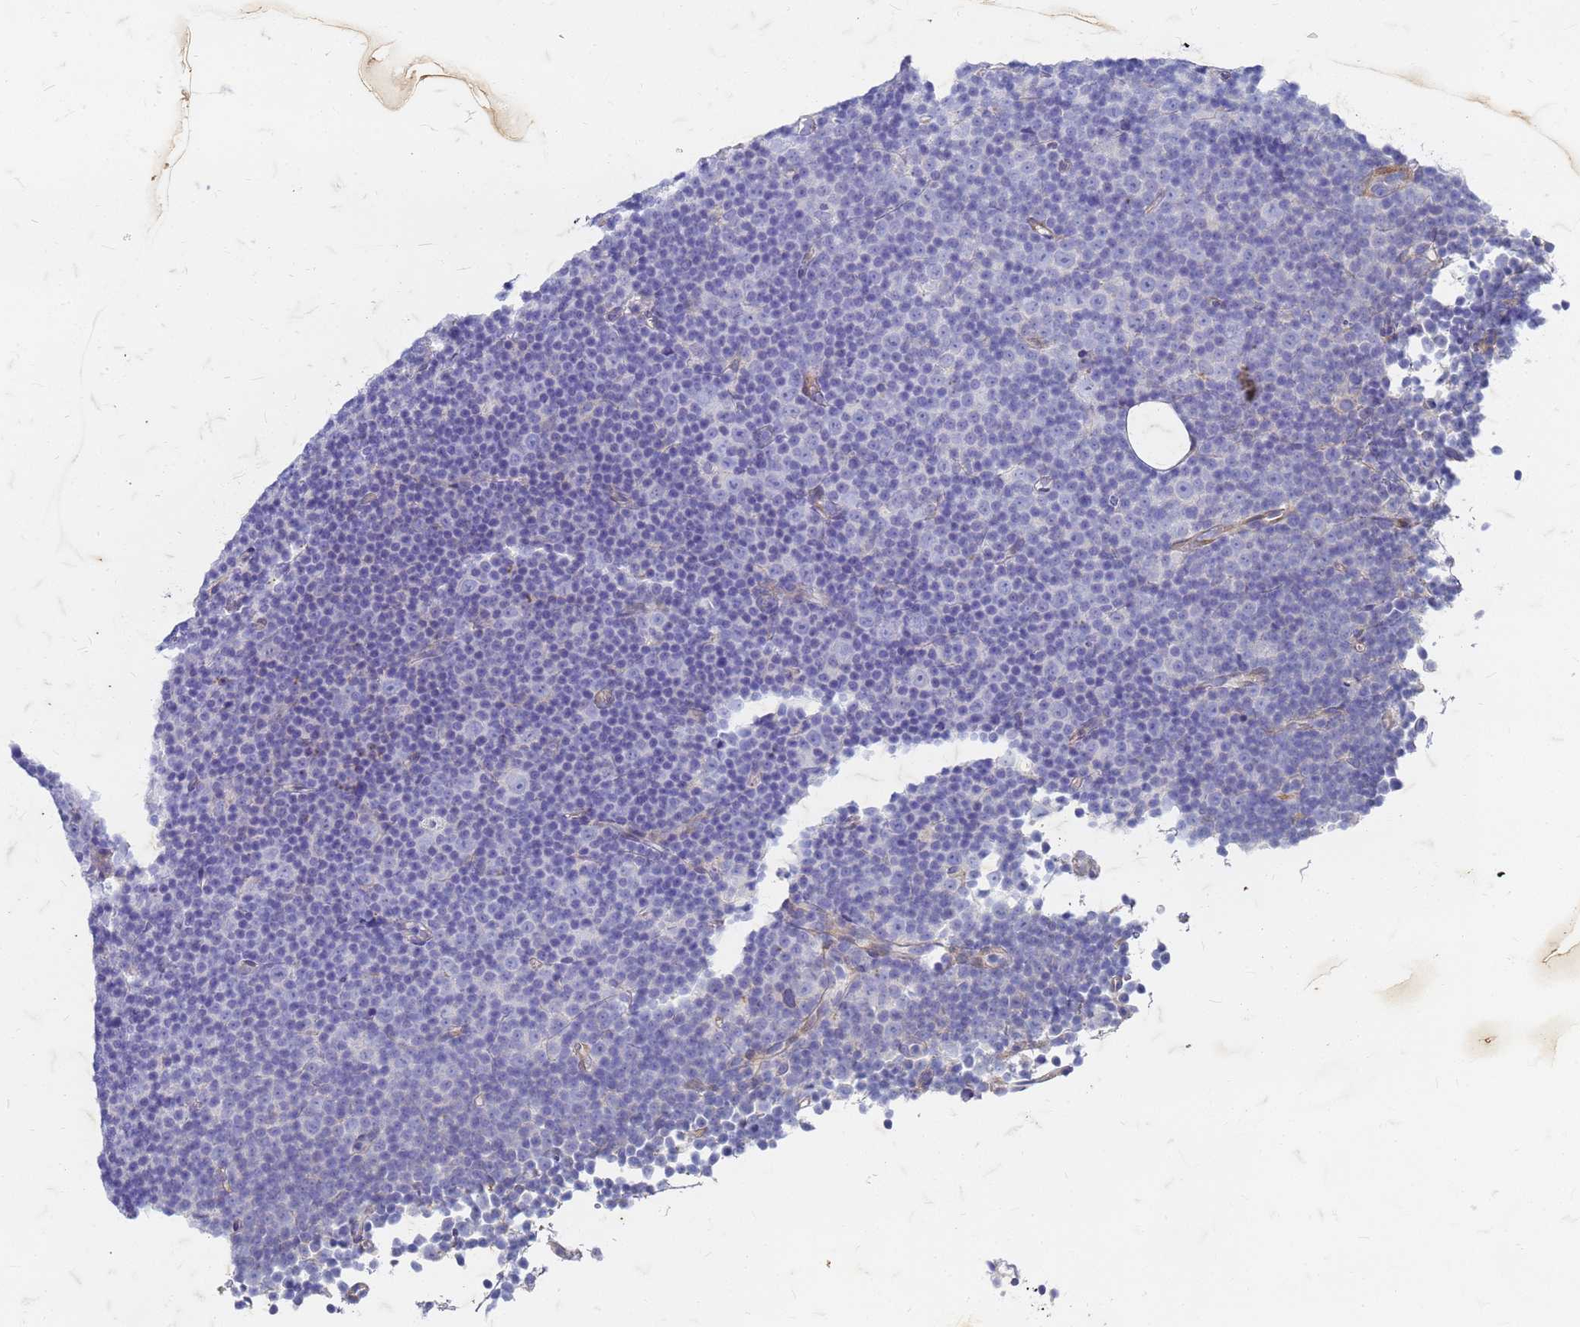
{"staining": {"intensity": "negative", "quantity": "none", "location": "none"}, "tissue": "lymphoma", "cell_type": "Tumor cells", "image_type": "cancer", "snomed": [{"axis": "morphology", "description": "Malignant lymphoma, non-Hodgkin's type, Low grade"}, {"axis": "topography", "description": "Lymph node"}], "caption": "Immunohistochemical staining of human lymphoma exhibits no significant staining in tumor cells. Brightfield microscopy of IHC stained with DAB (3,3'-diaminobenzidine) (brown) and hematoxylin (blue), captured at high magnification.", "gene": "TRIM64B", "patient": {"sex": "female", "age": 67}}